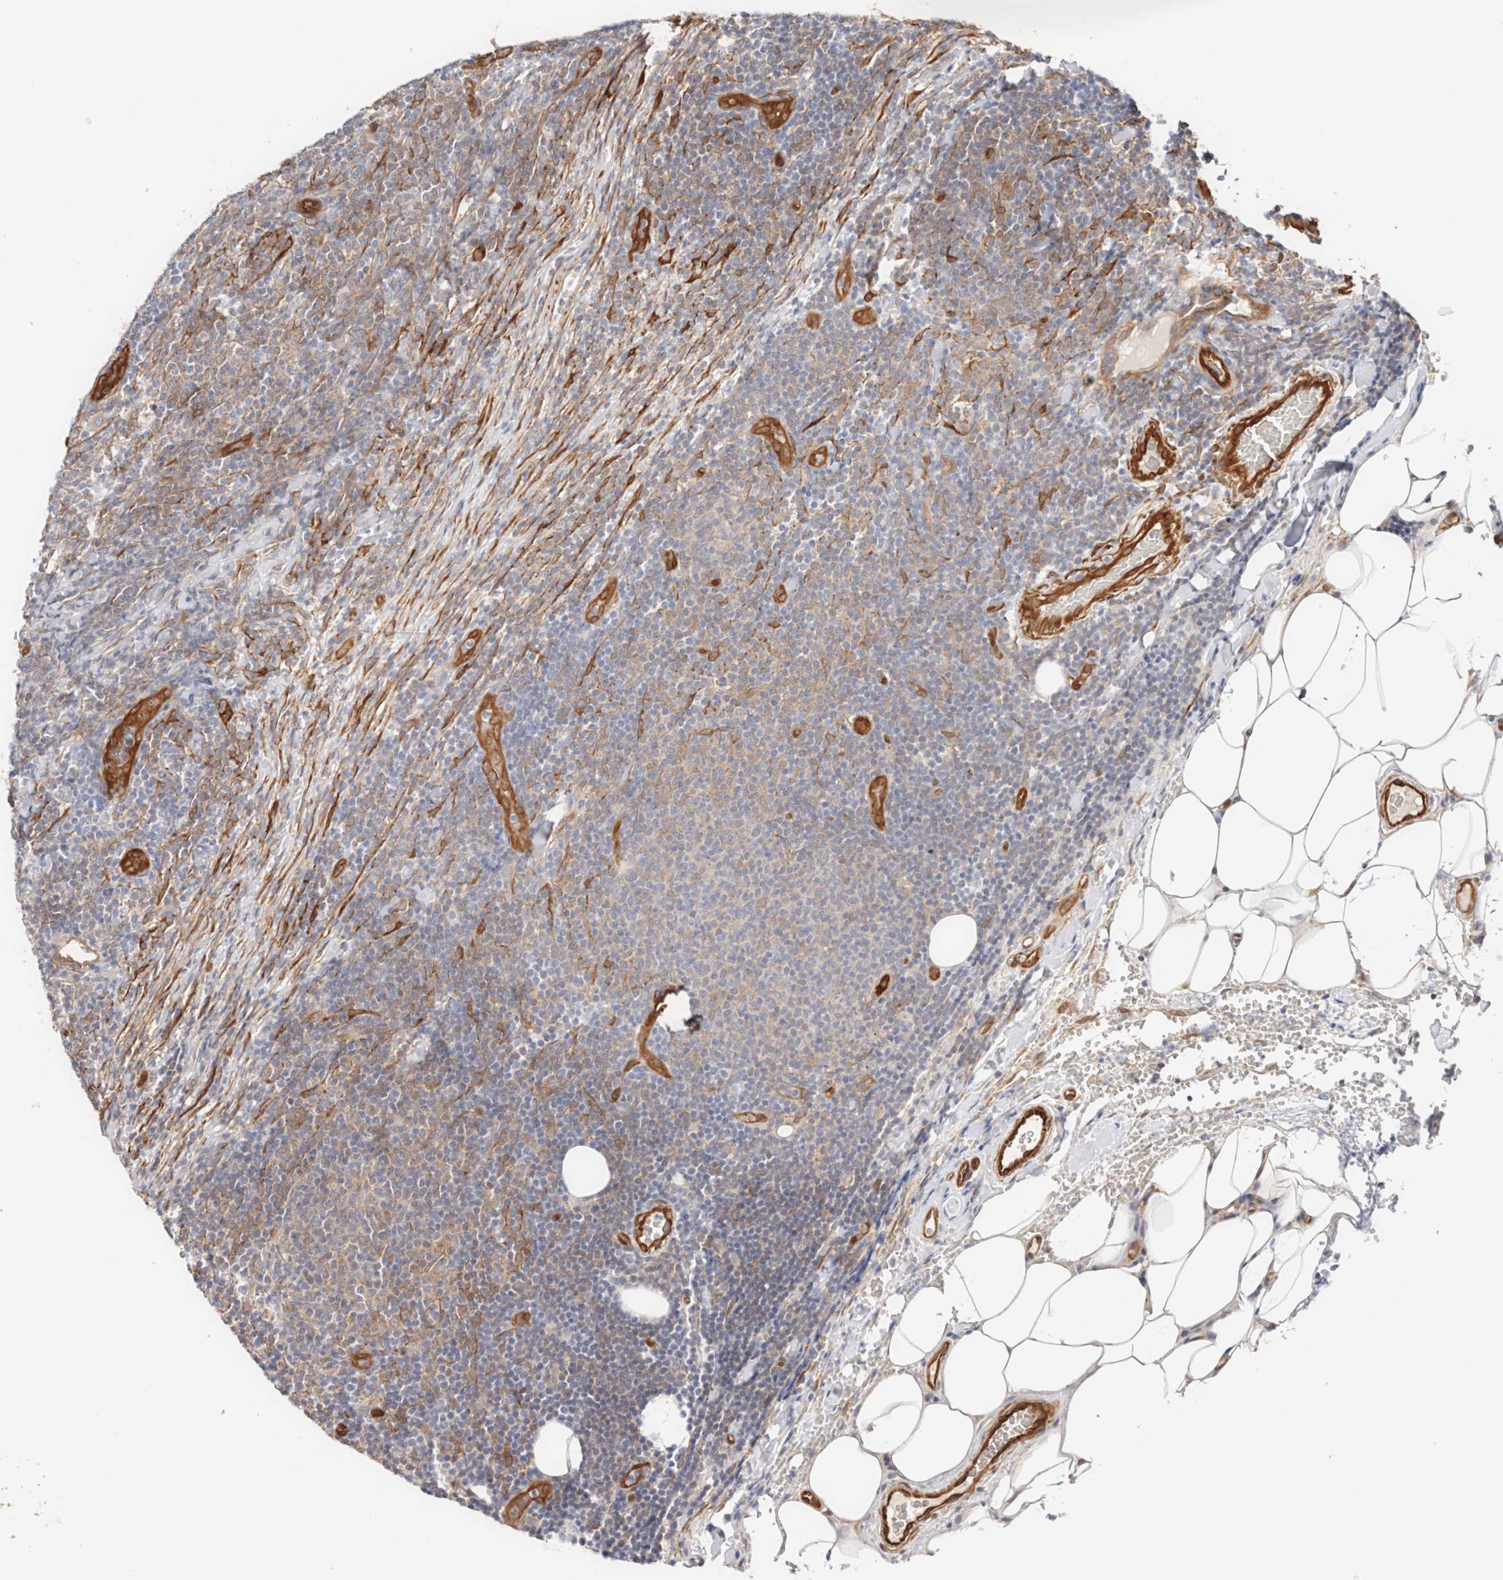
{"staining": {"intensity": "weak", "quantity": "<25%", "location": "cytoplasmic/membranous"}, "tissue": "lymphoma", "cell_type": "Tumor cells", "image_type": "cancer", "snomed": [{"axis": "morphology", "description": "Malignant lymphoma, non-Hodgkin's type, Low grade"}, {"axis": "topography", "description": "Lymph node"}], "caption": "Immunohistochemistry histopathology image of neoplastic tissue: low-grade malignant lymphoma, non-Hodgkin's type stained with DAB (3,3'-diaminobenzidine) demonstrates no significant protein positivity in tumor cells.", "gene": "LMCD1", "patient": {"sex": "male", "age": 66}}